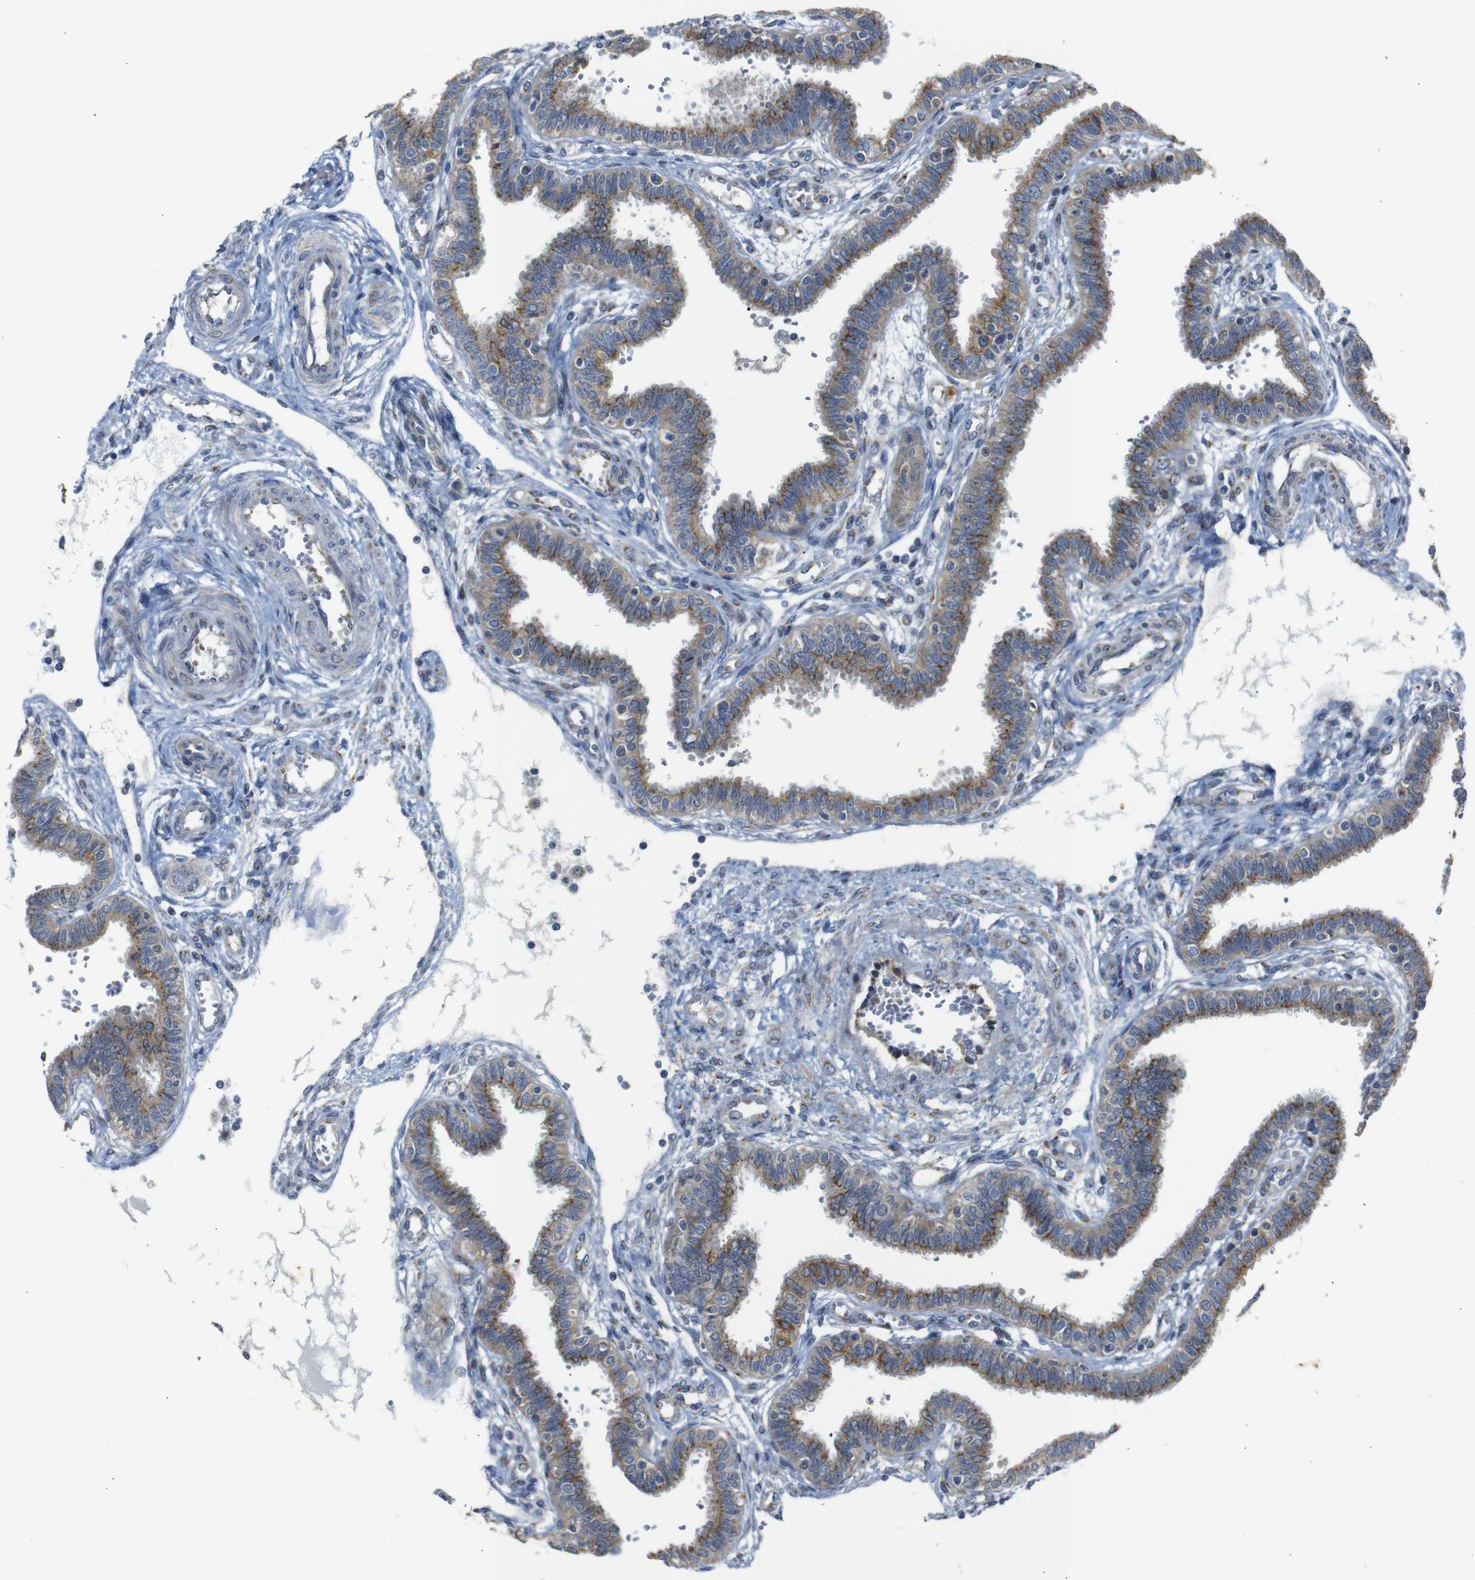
{"staining": {"intensity": "moderate", "quantity": ">75%", "location": "cytoplasmic/membranous"}, "tissue": "fallopian tube", "cell_type": "Glandular cells", "image_type": "normal", "snomed": [{"axis": "morphology", "description": "Normal tissue, NOS"}, {"axis": "topography", "description": "Fallopian tube"}], "caption": "An image of human fallopian tube stained for a protein exhibits moderate cytoplasmic/membranous brown staining in glandular cells. The staining is performed using DAB (3,3'-diaminobenzidine) brown chromogen to label protein expression. The nuclei are counter-stained blue using hematoxylin.", "gene": "CHST10", "patient": {"sex": "female", "age": 32}}